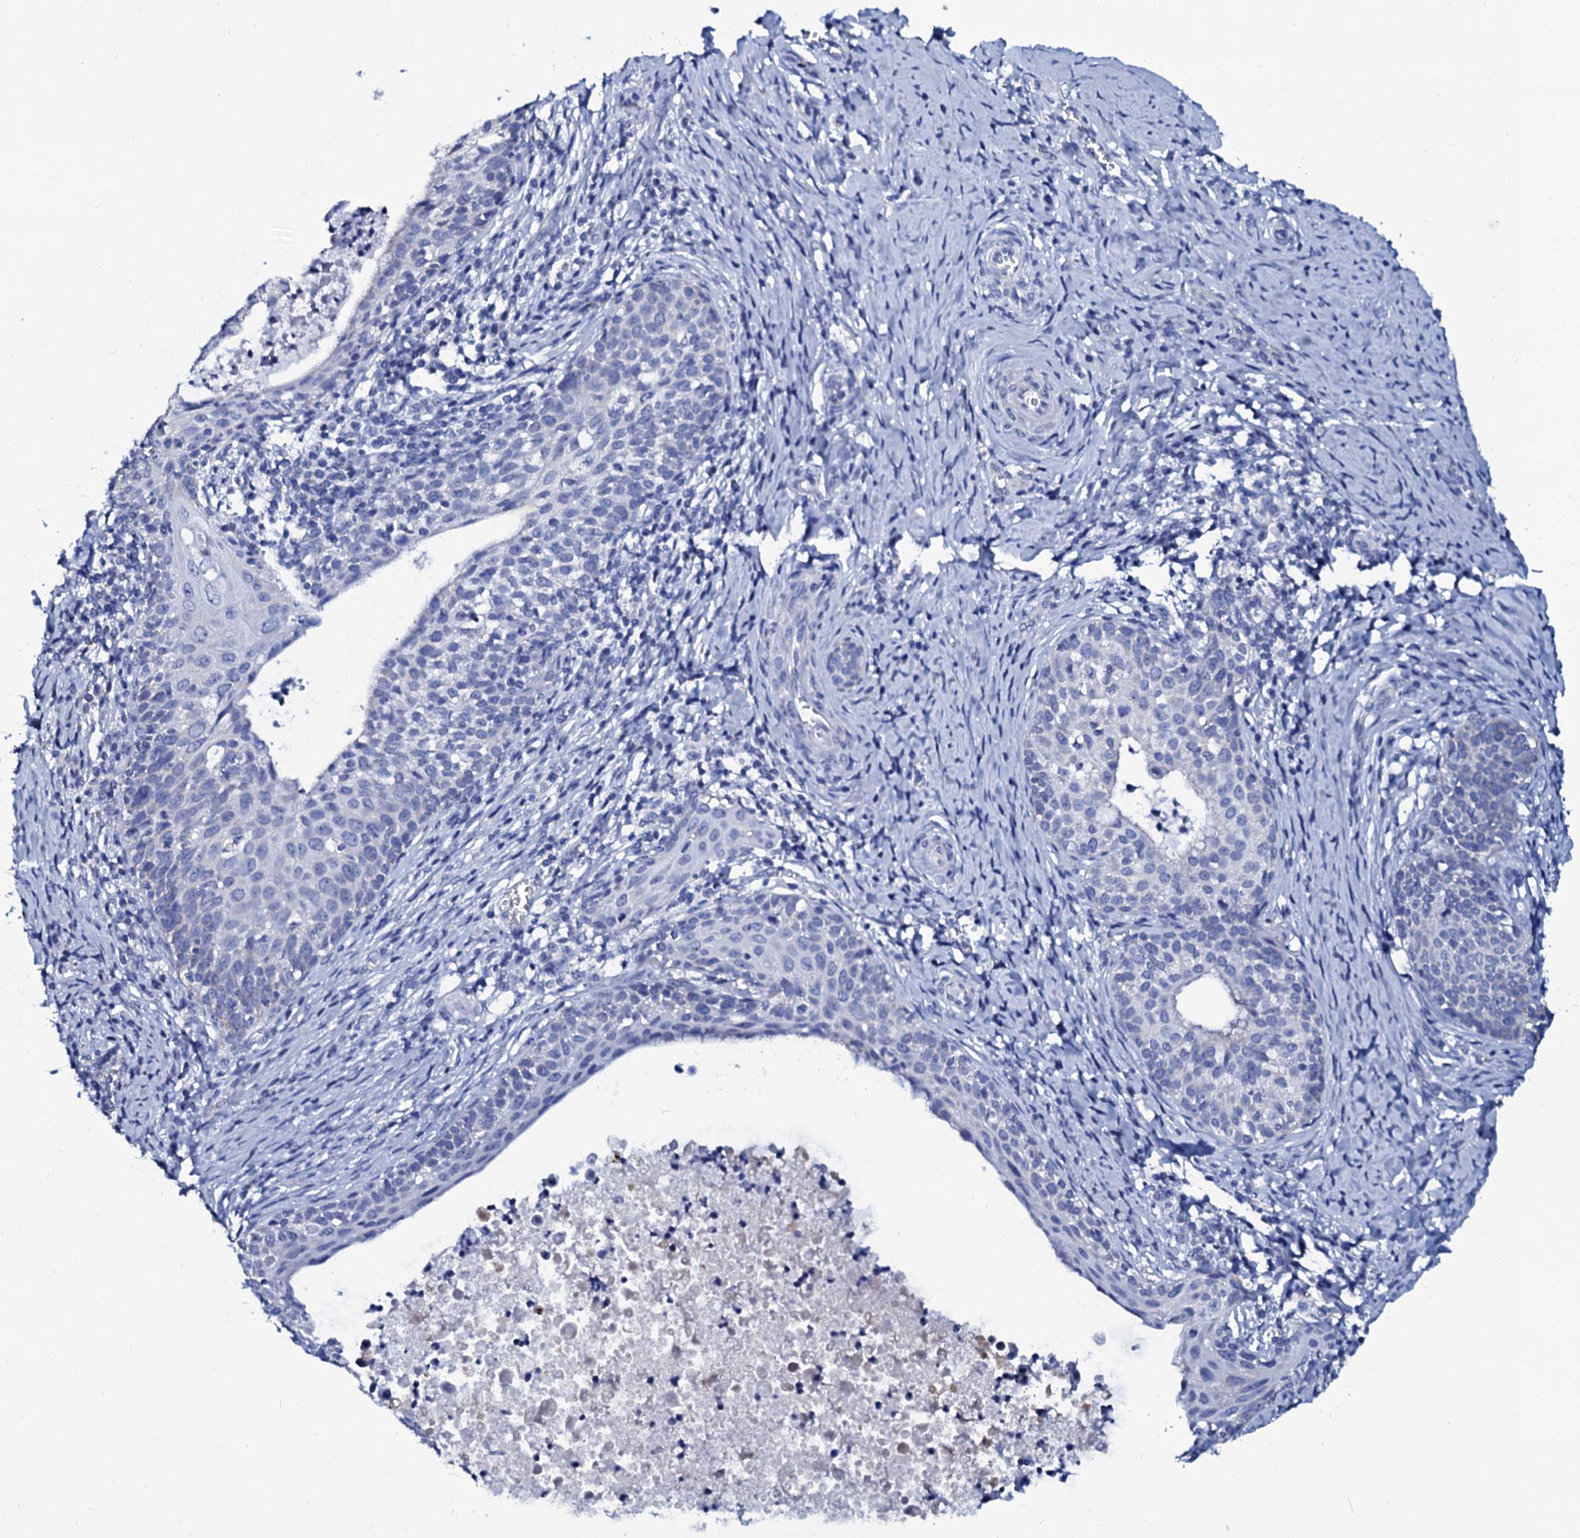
{"staining": {"intensity": "negative", "quantity": "none", "location": "none"}, "tissue": "cervical cancer", "cell_type": "Tumor cells", "image_type": "cancer", "snomed": [{"axis": "morphology", "description": "Squamous cell carcinoma, NOS"}, {"axis": "topography", "description": "Cervix"}], "caption": "IHC of human cervical squamous cell carcinoma shows no positivity in tumor cells.", "gene": "SLC37A4", "patient": {"sex": "female", "age": 52}}